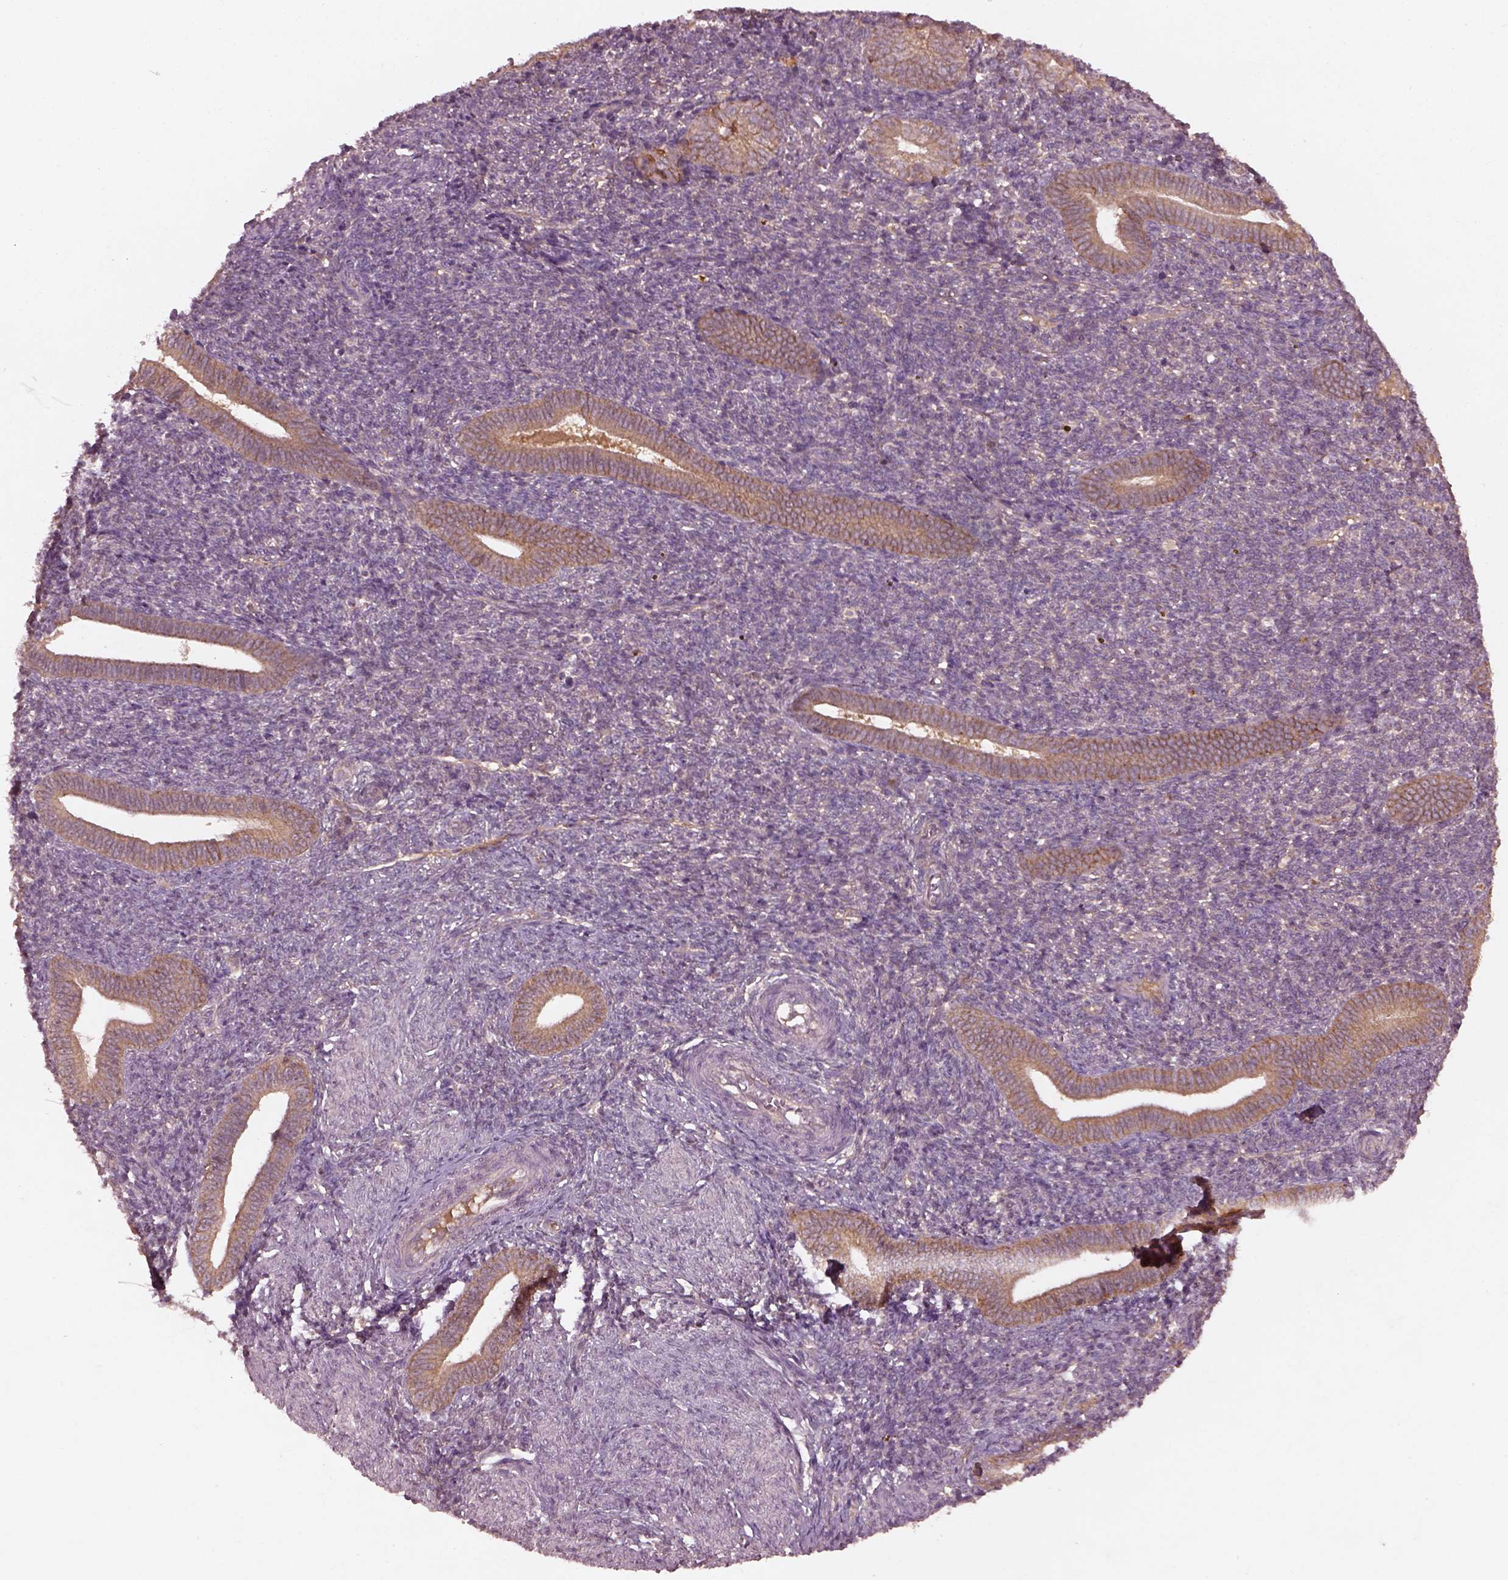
{"staining": {"intensity": "weak", "quantity": "<25%", "location": "cytoplasmic/membranous"}, "tissue": "endometrium", "cell_type": "Cells in endometrial stroma", "image_type": "normal", "snomed": [{"axis": "morphology", "description": "Normal tissue, NOS"}, {"axis": "topography", "description": "Endometrium"}], "caption": "Immunohistochemical staining of unremarkable endometrium displays no significant staining in cells in endometrial stroma.", "gene": "FAM234A", "patient": {"sex": "female", "age": 25}}